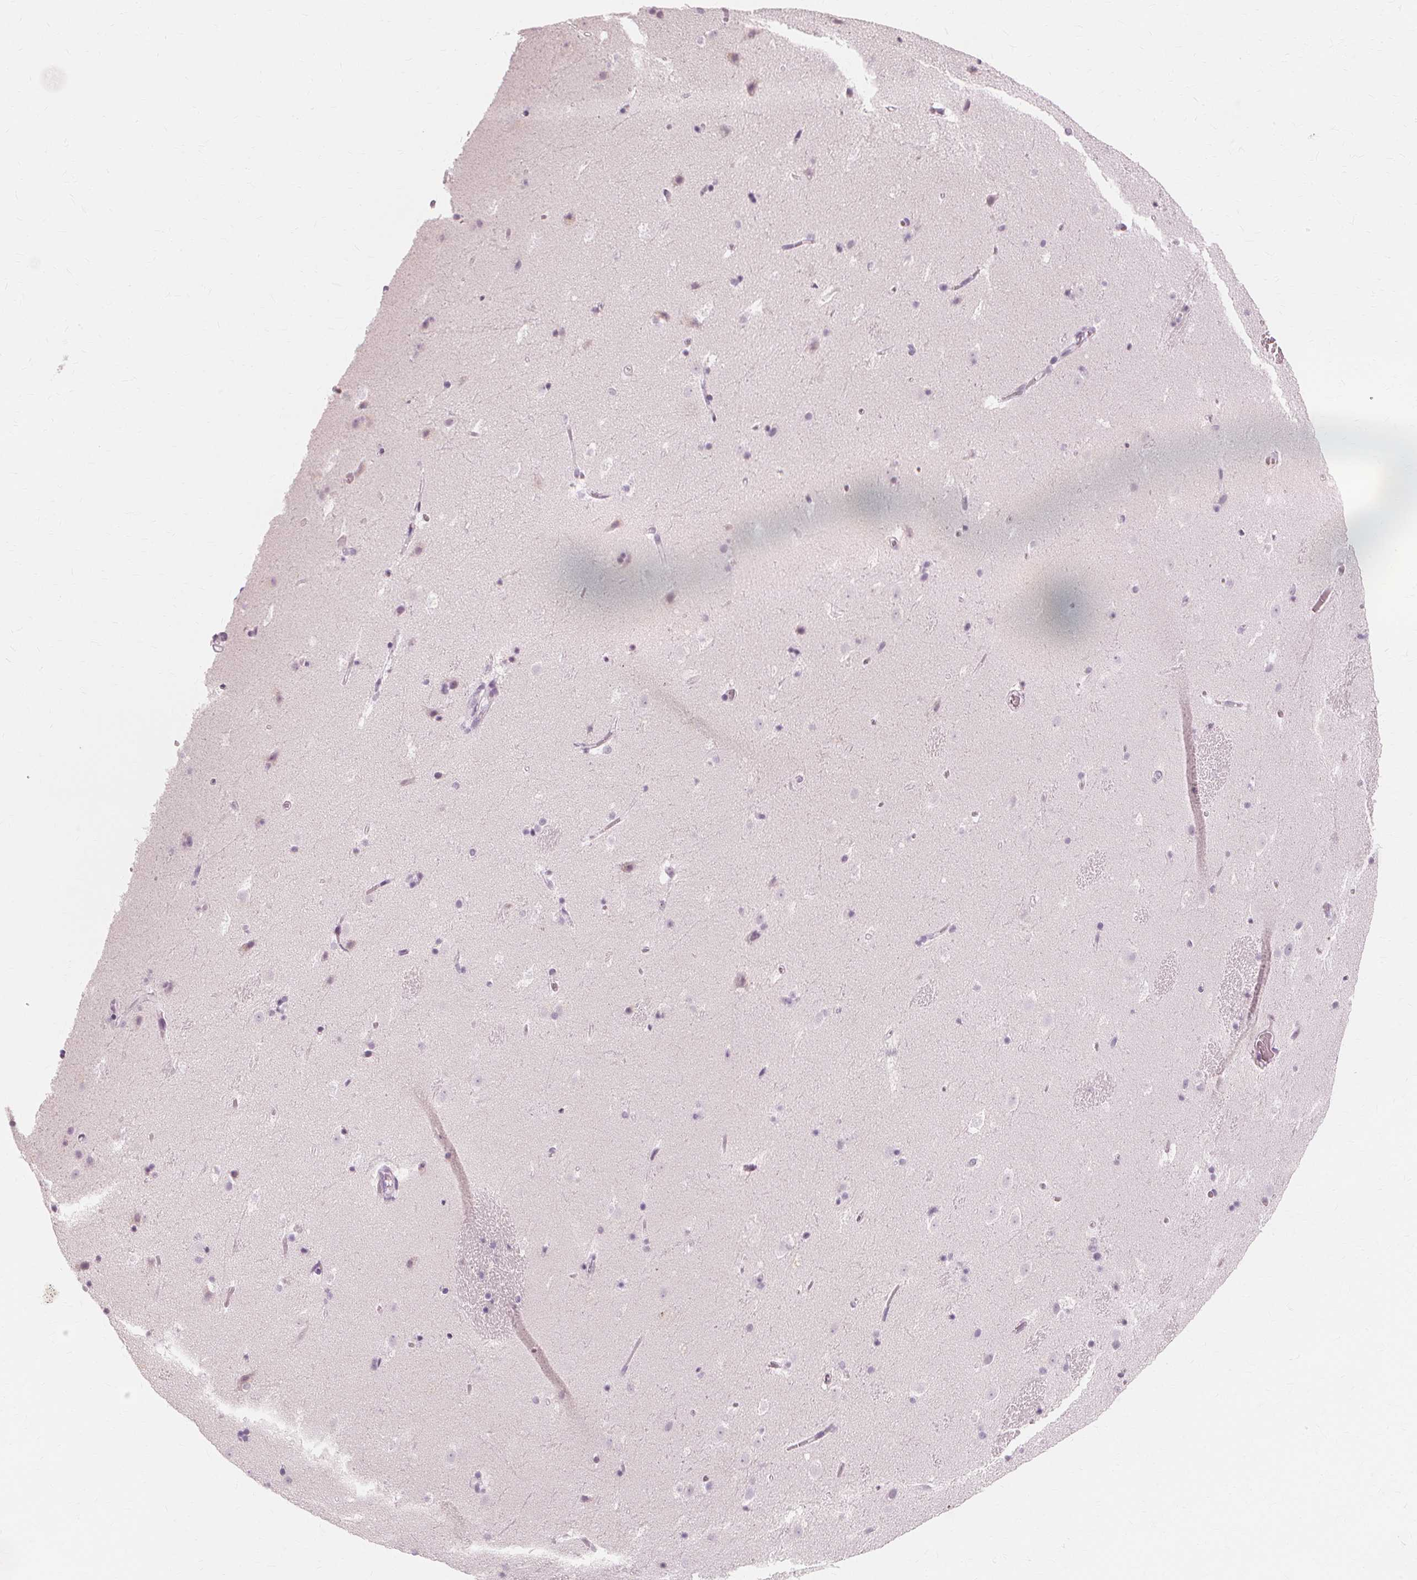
{"staining": {"intensity": "negative", "quantity": "none", "location": "none"}, "tissue": "caudate", "cell_type": "Glial cells", "image_type": "normal", "snomed": [{"axis": "morphology", "description": "Normal tissue, NOS"}, {"axis": "topography", "description": "Lateral ventricle wall"}], "caption": "IHC of benign caudate displays no expression in glial cells.", "gene": "MUC12", "patient": {"sex": "male", "age": 37}}